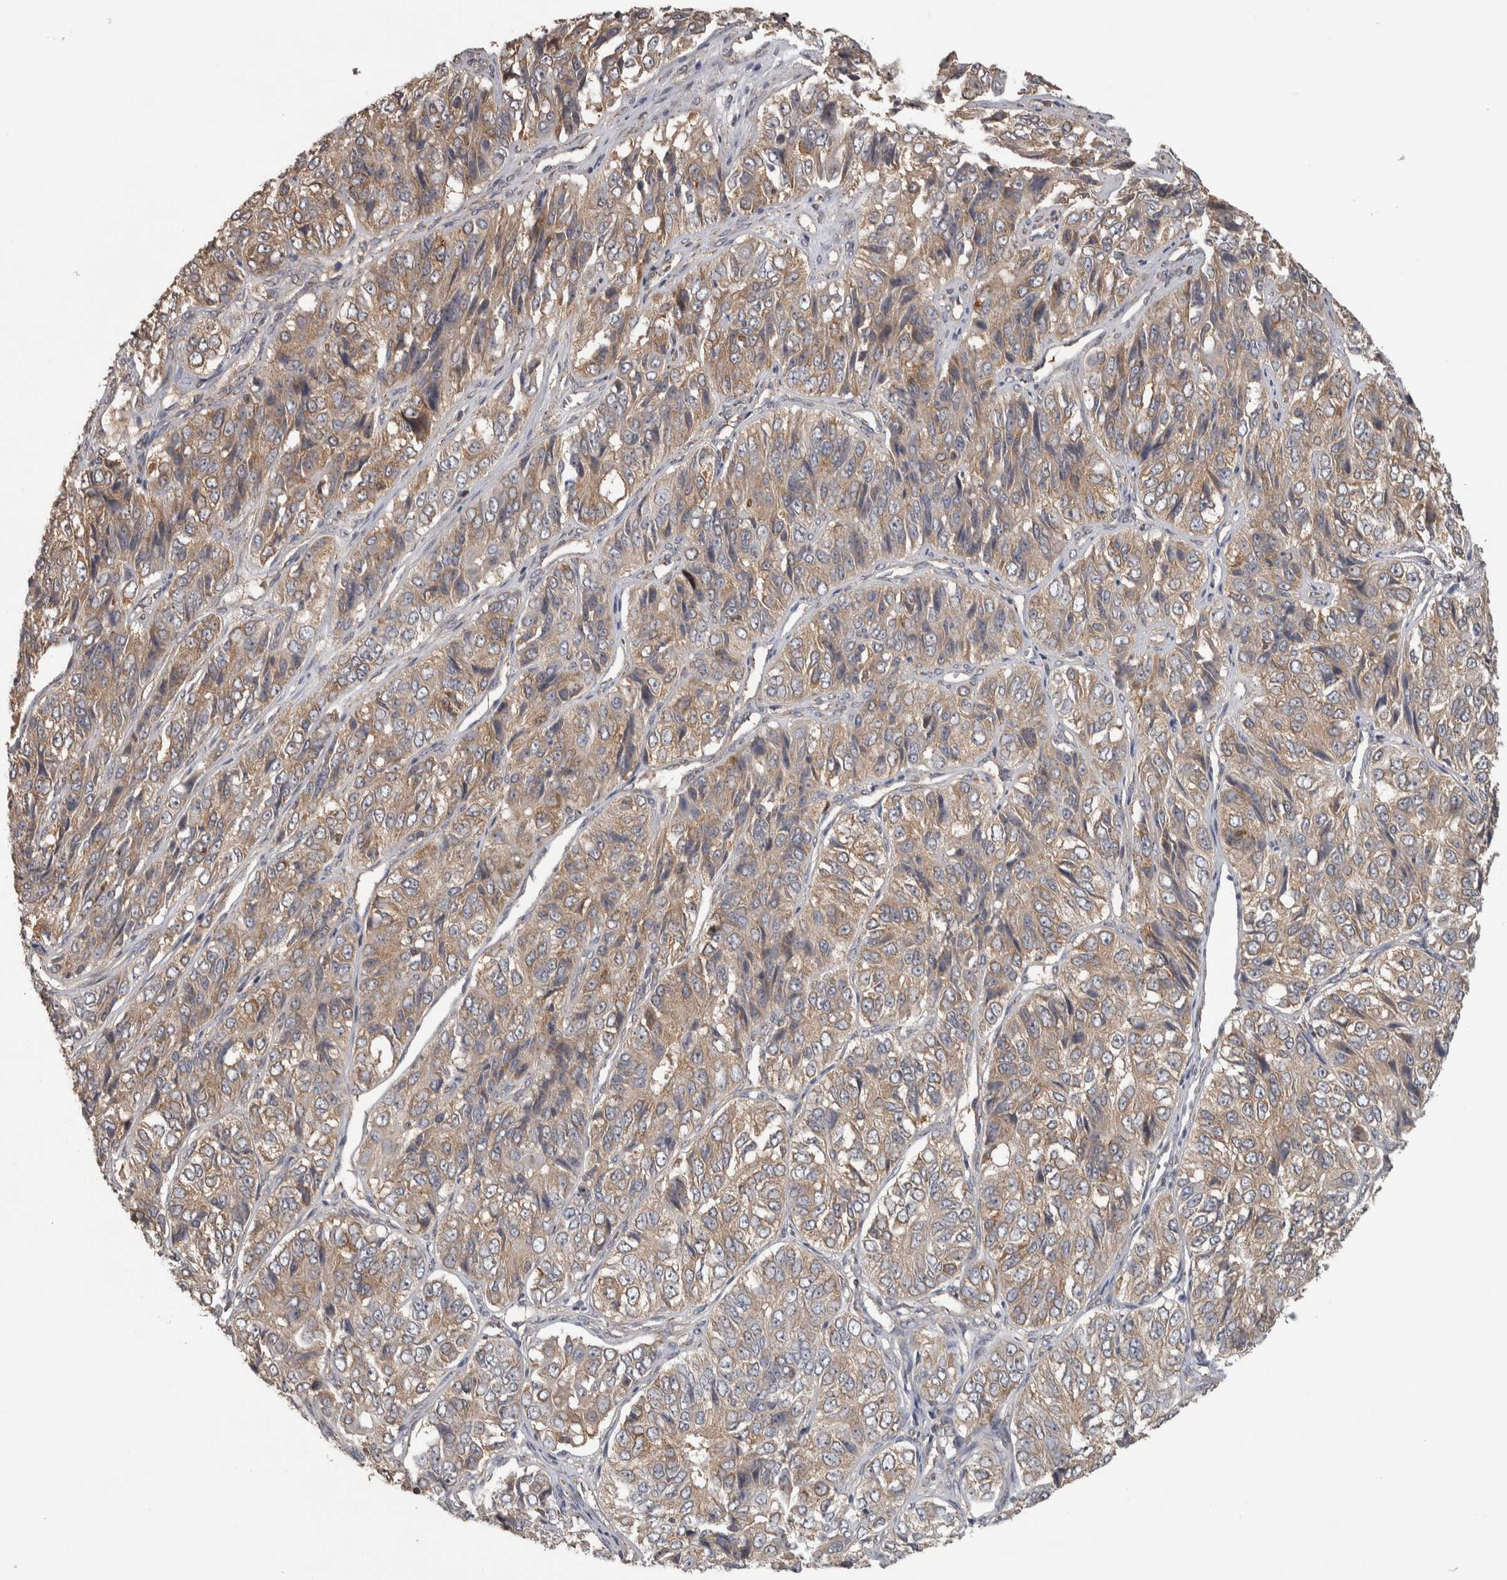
{"staining": {"intensity": "moderate", "quantity": ">75%", "location": "cytoplasmic/membranous"}, "tissue": "ovarian cancer", "cell_type": "Tumor cells", "image_type": "cancer", "snomed": [{"axis": "morphology", "description": "Carcinoma, endometroid"}, {"axis": "topography", "description": "Ovary"}], "caption": "Human ovarian cancer (endometroid carcinoma) stained with a protein marker reveals moderate staining in tumor cells.", "gene": "IFRD1", "patient": {"sex": "female", "age": 51}}